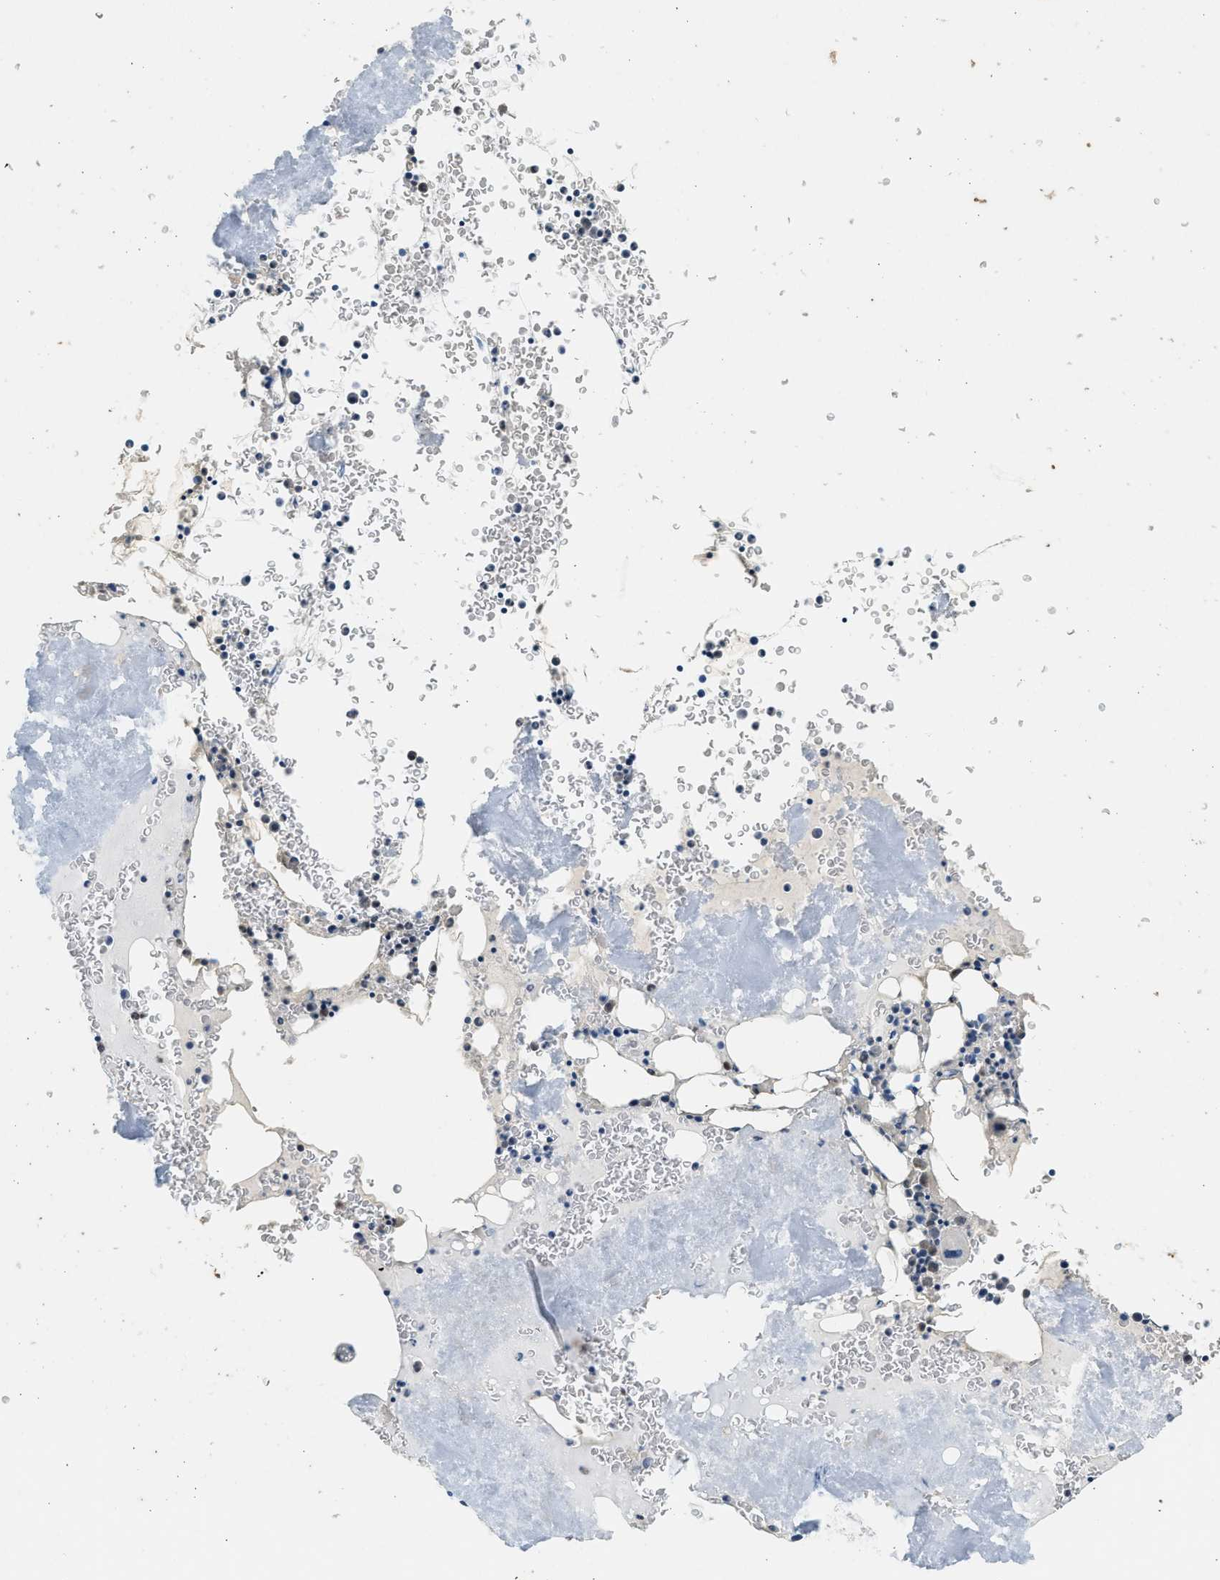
{"staining": {"intensity": "moderate", "quantity": "<25%", "location": "cytoplasmic/membranous"}, "tissue": "bone marrow", "cell_type": "Hematopoietic cells", "image_type": "normal", "snomed": [{"axis": "morphology", "description": "Normal tissue, NOS"}, {"axis": "morphology", "description": "Inflammation, NOS"}, {"axis": "topography", "description": "Bone marrow"}], "caption": "Immunohistochemical staining of normal human bone marrow shows <25% levels of moderate cytoplasmic/membranous protein expression in approximately <25% of hematopoietic cells. Immunohistochemistry (ihc) stains the protein in brown and the nuclei are stained blue.", "gene": "PCLO", "patient": {"sex": "male", "age": 37}}